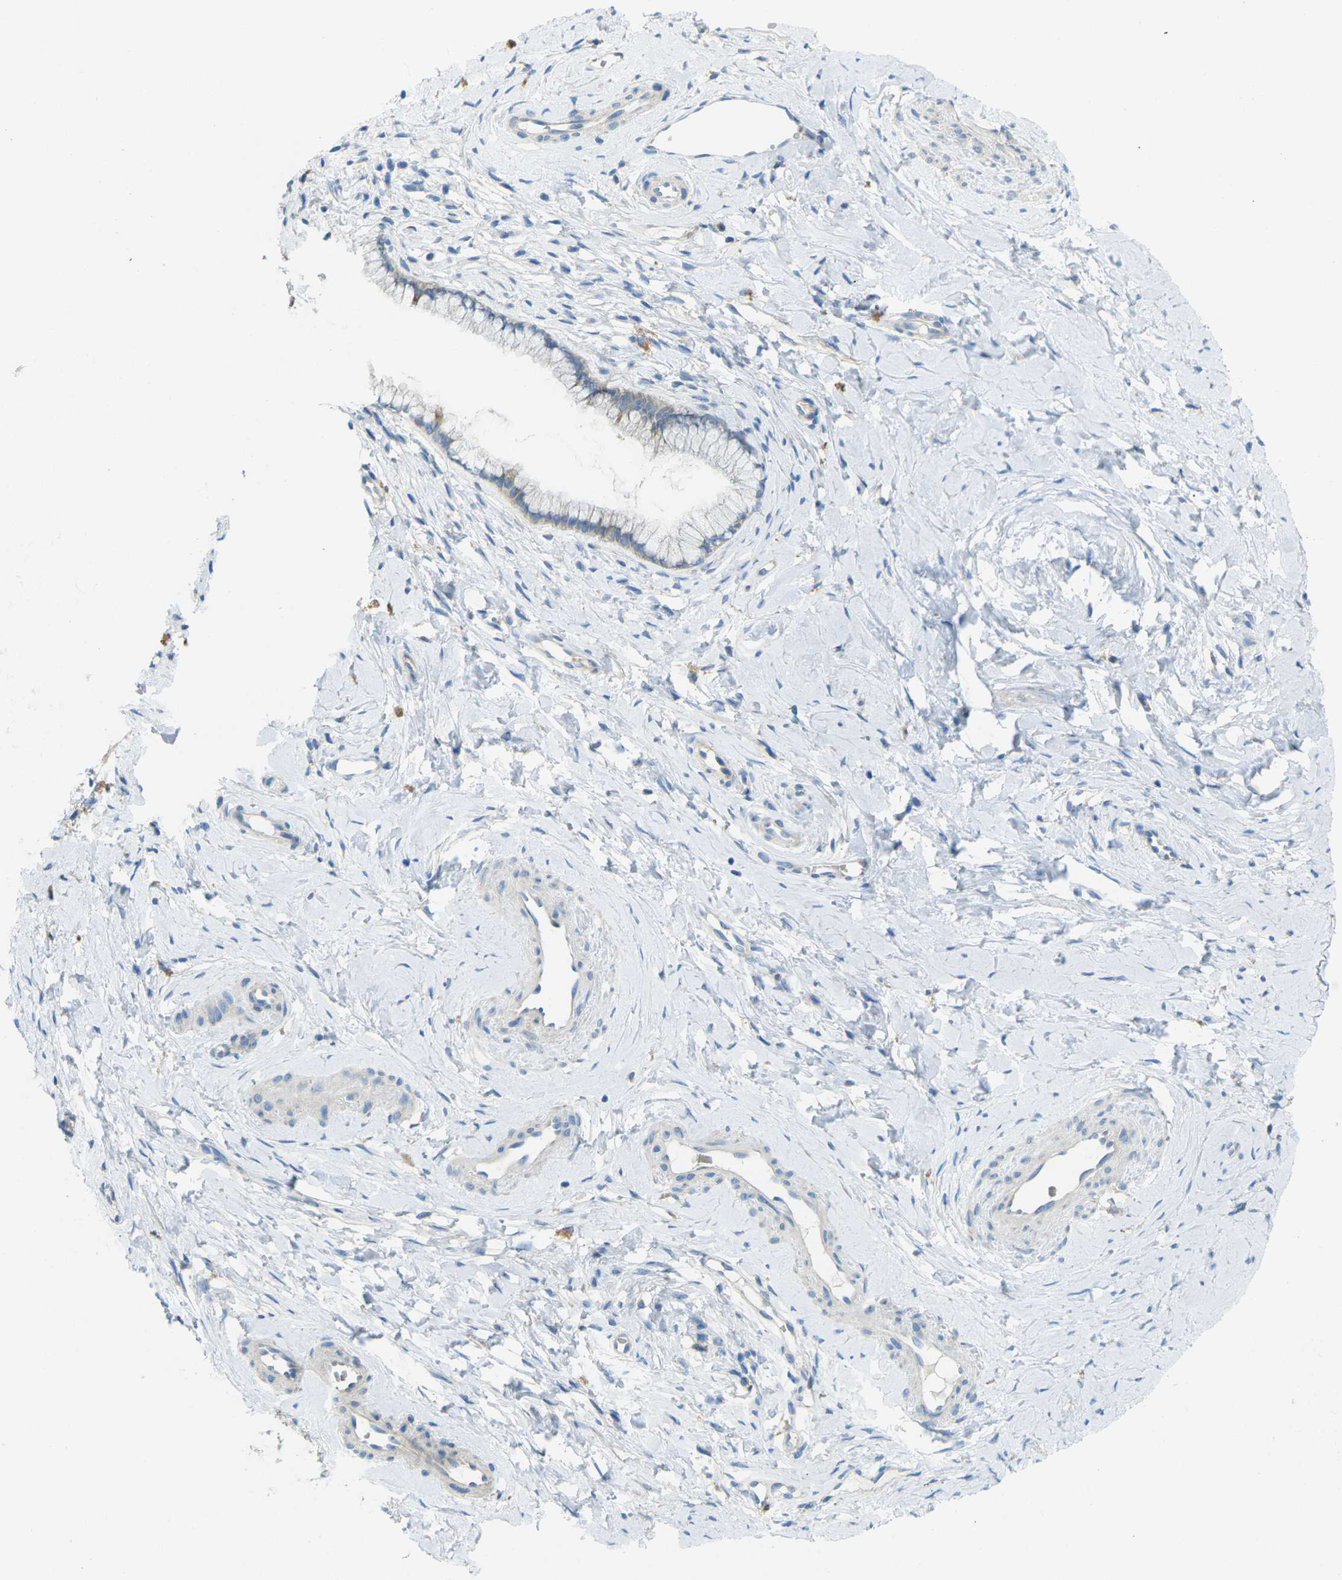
{"staining": {"intensity": "negative", "quantity": "none", "location": "none"}, "tissue": "cervix", "cell_type": "Glandular cells", "image_type": "normal", "snomed": [{"axis": "morphology", "description": "Normal tissue, NOS"}, {"axis": "topography", "description": "Cervix"}], "caption": "Immunohistochemistry (IHC) of normal human cervix reveals no positivity in glandular cells.", "gene": "MYLK4", "patient": {"sex": "female", "age": 65}}